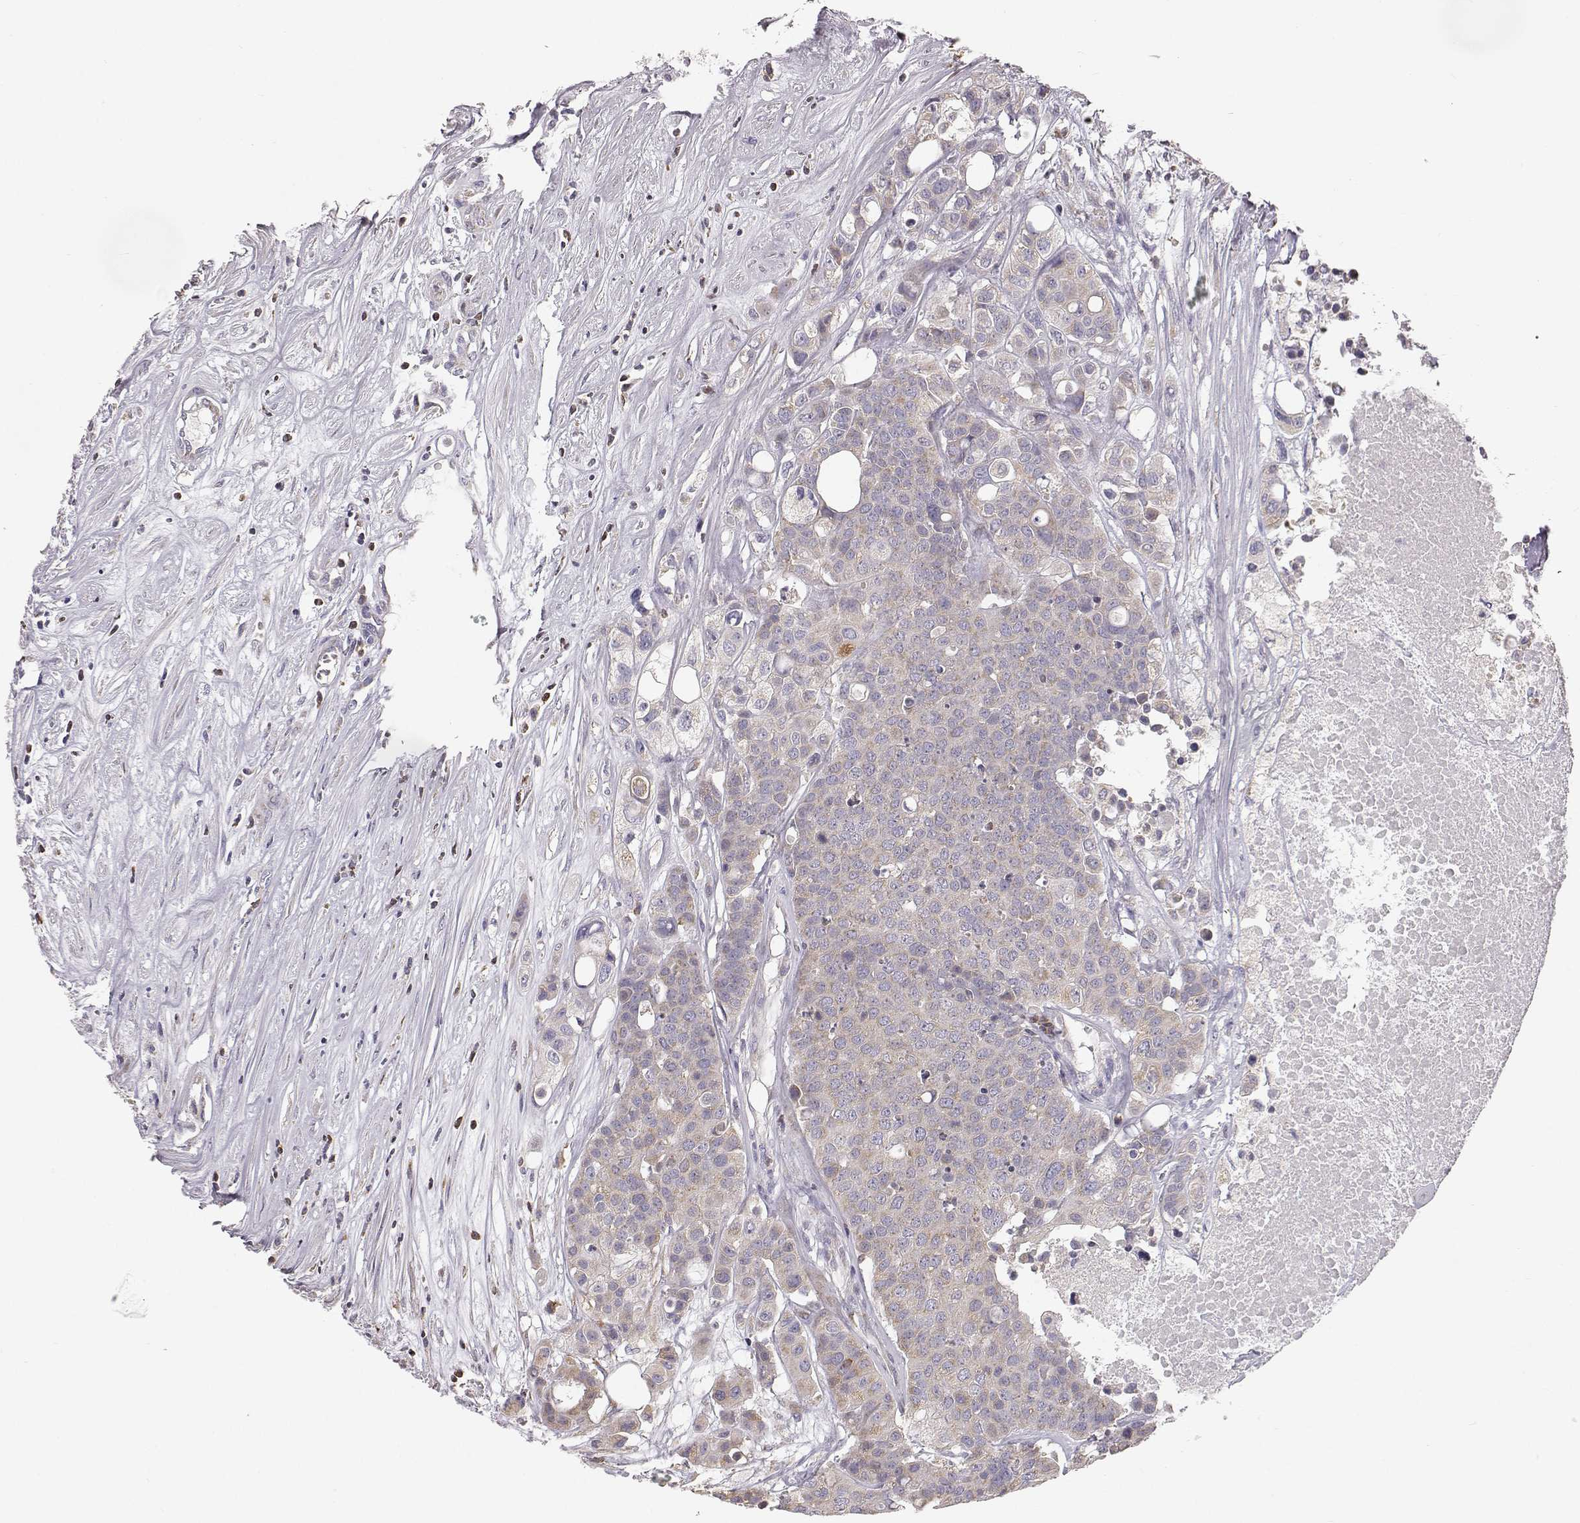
{"staining": {"intensity": "weak", "quantity": ">75%", "location": "cytoplasmic/membranous"}, "tissue": "carcinoid", "cell_type": "Tumor cells", "image_type": "cancer", "snomed": [{"axis": "morphology", "description": "Carcinoid, malignant, NOS"}, {"axis": "topography", "description": "Colon"}], "caption": "Tumor cells exhibit low levels of weak cytoplasmic/membranous positivity in about >75% of cells in carcinoid.", "gene": "GRAP2", "patient": {"sex": "male", "age": 81}}